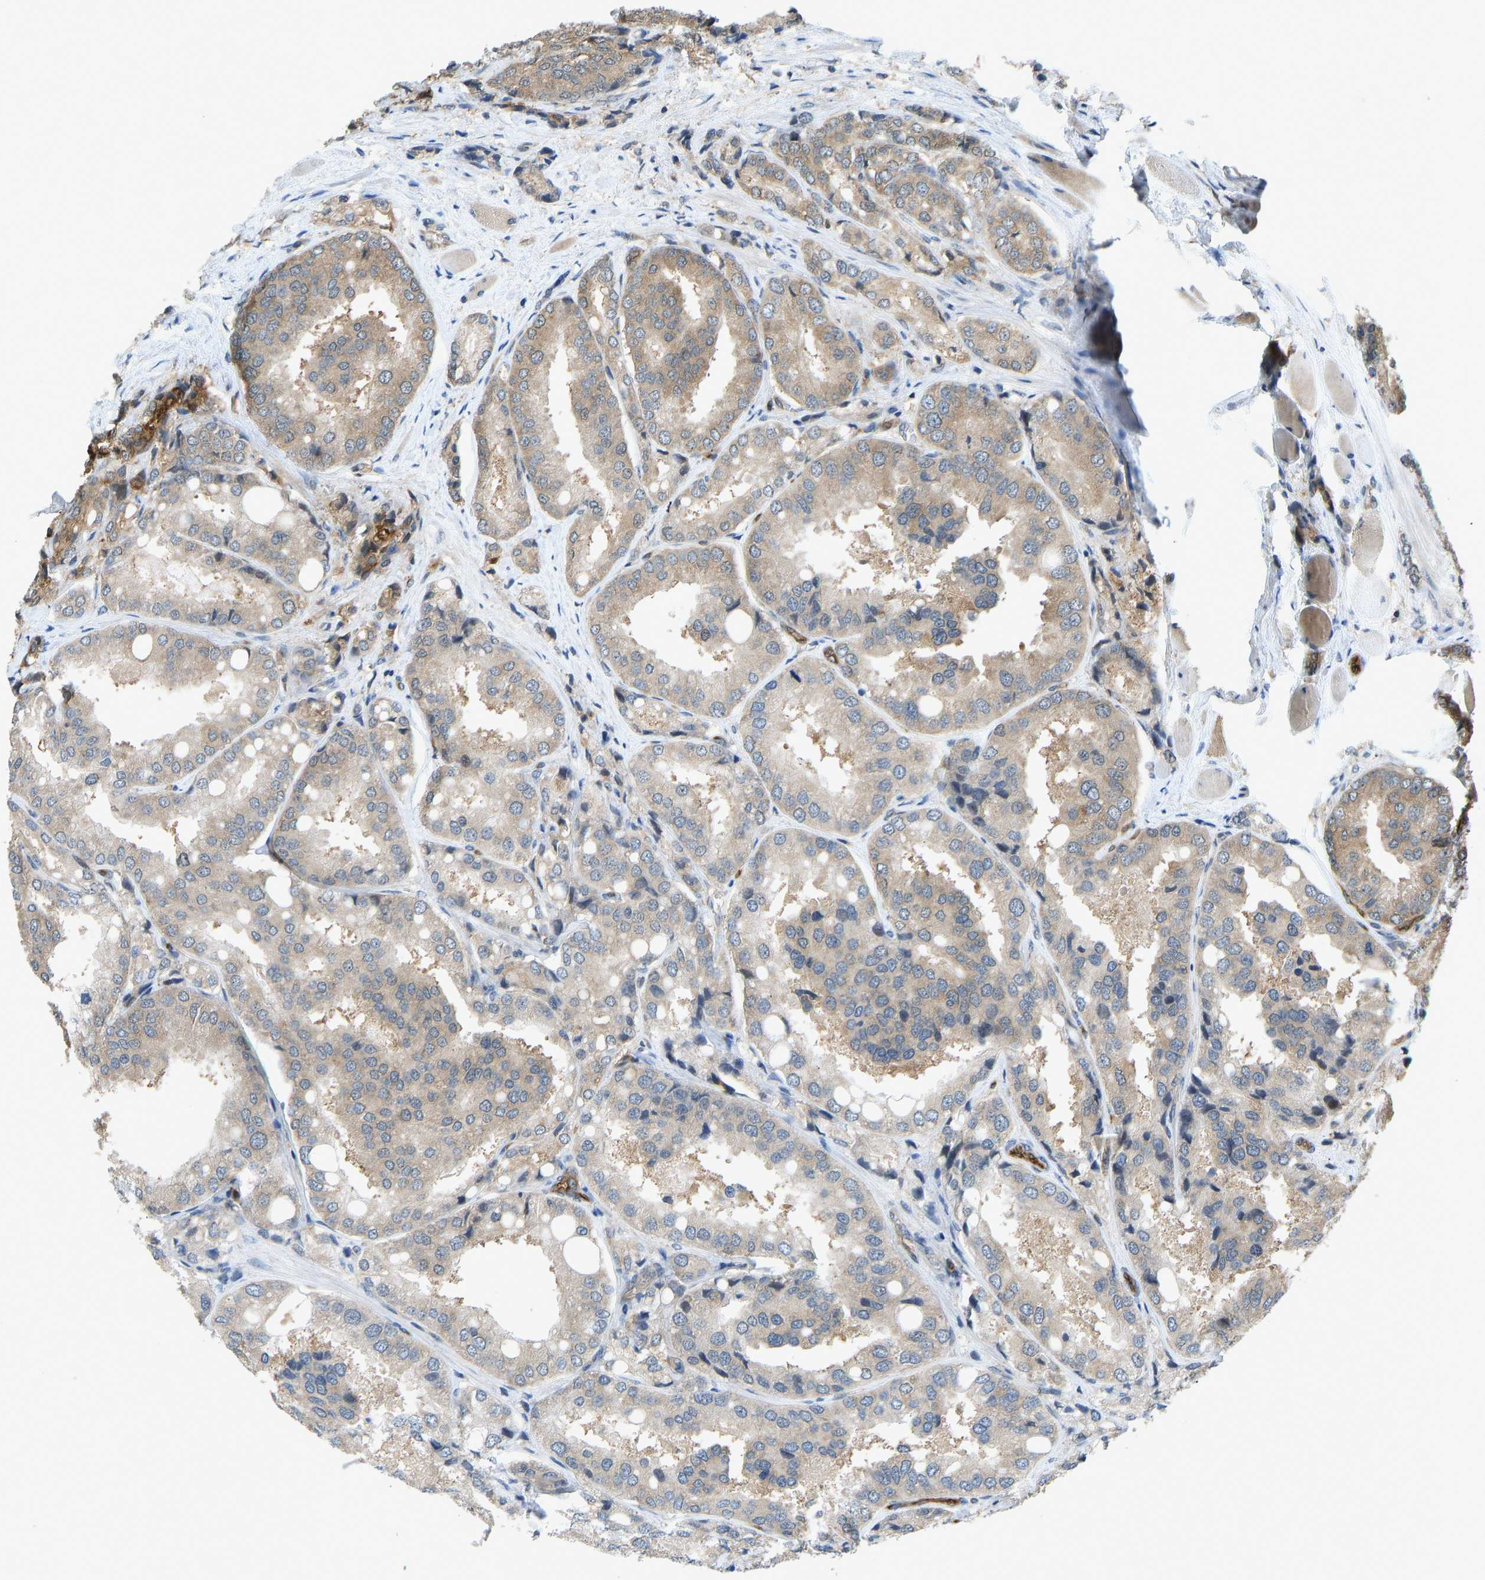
{"staining": {"intensity": "moderate", "quantity": ">75%", "location": "cytoplasmic/membranous"}, "tissue": "prostate cancer", "cell_type": "Tumor cells", "image_type": "cancer", "snomed": [{"axis": "morphology", "description": "Adenocarcinoma, High grade"}, {"axis": "topography", "description": "Prostate"}], "caption": "DAB immunohistochemical staining of high-grade adenocarcinoma (prostate) reveals moderate cytoplasmic/membranous protein positivity in approximately >75% of tumor cells.", "gene": "CCT8", "patient": {"sex": "male", "age": 50}}